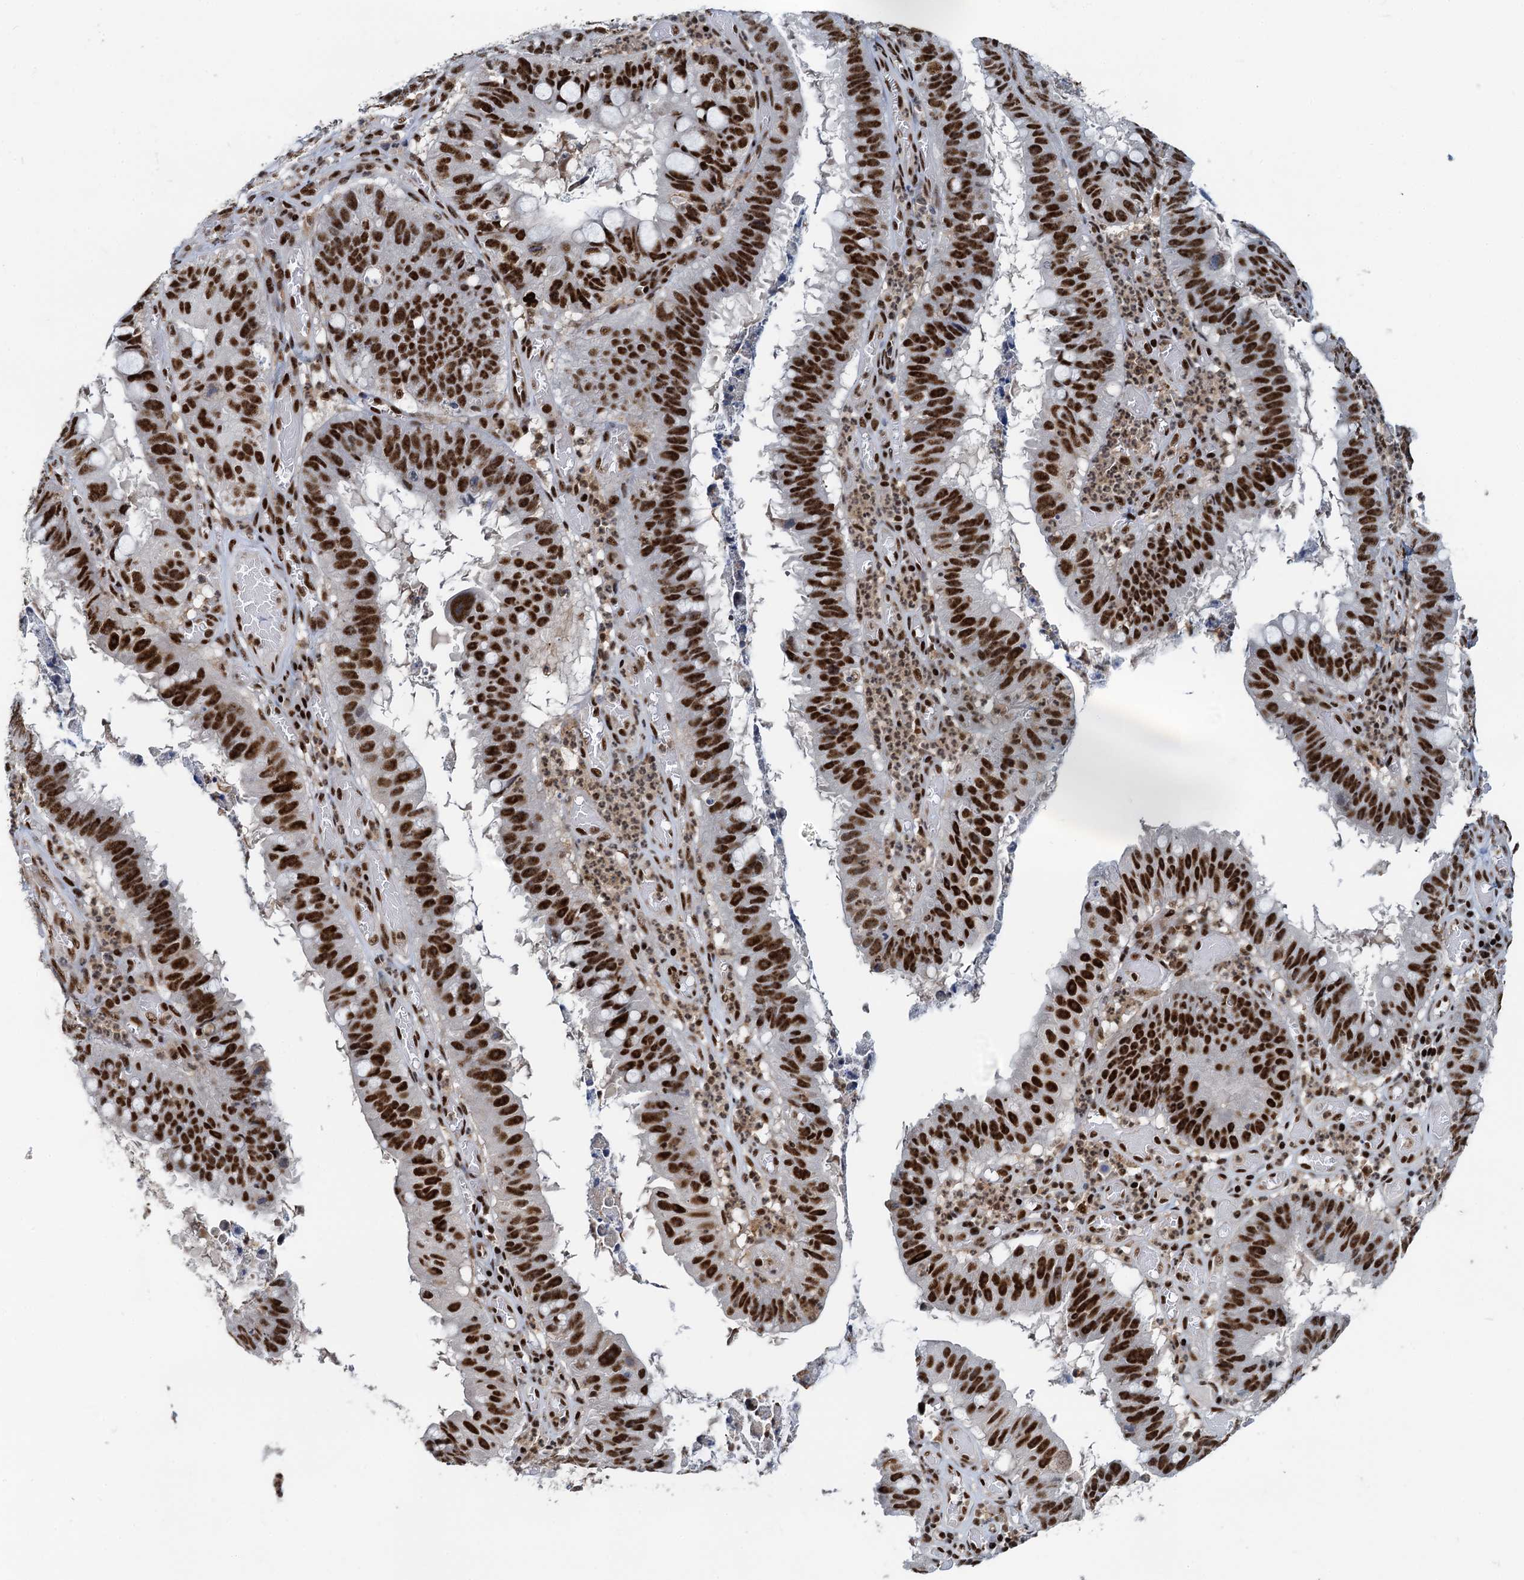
{"staining": {"intensity": "strong", "quantity": ">75%", "location": "nuclear"}, "tissue": "stomach cancer", "cell_type": "Tumor cells", "image_type": "cancer", "snomed": [{"axis": "morphology", "description": "Adenocarcinoma, NOS"}, {"axis": "topography", "description": "Stomach"}], "caption": "Protein analysis of stomach cancer tissue exhibits strong nuclear expression in about >75% of tumor cells.", "gene": "RBM26", "patient": {"sex": "male", "age": 59}}